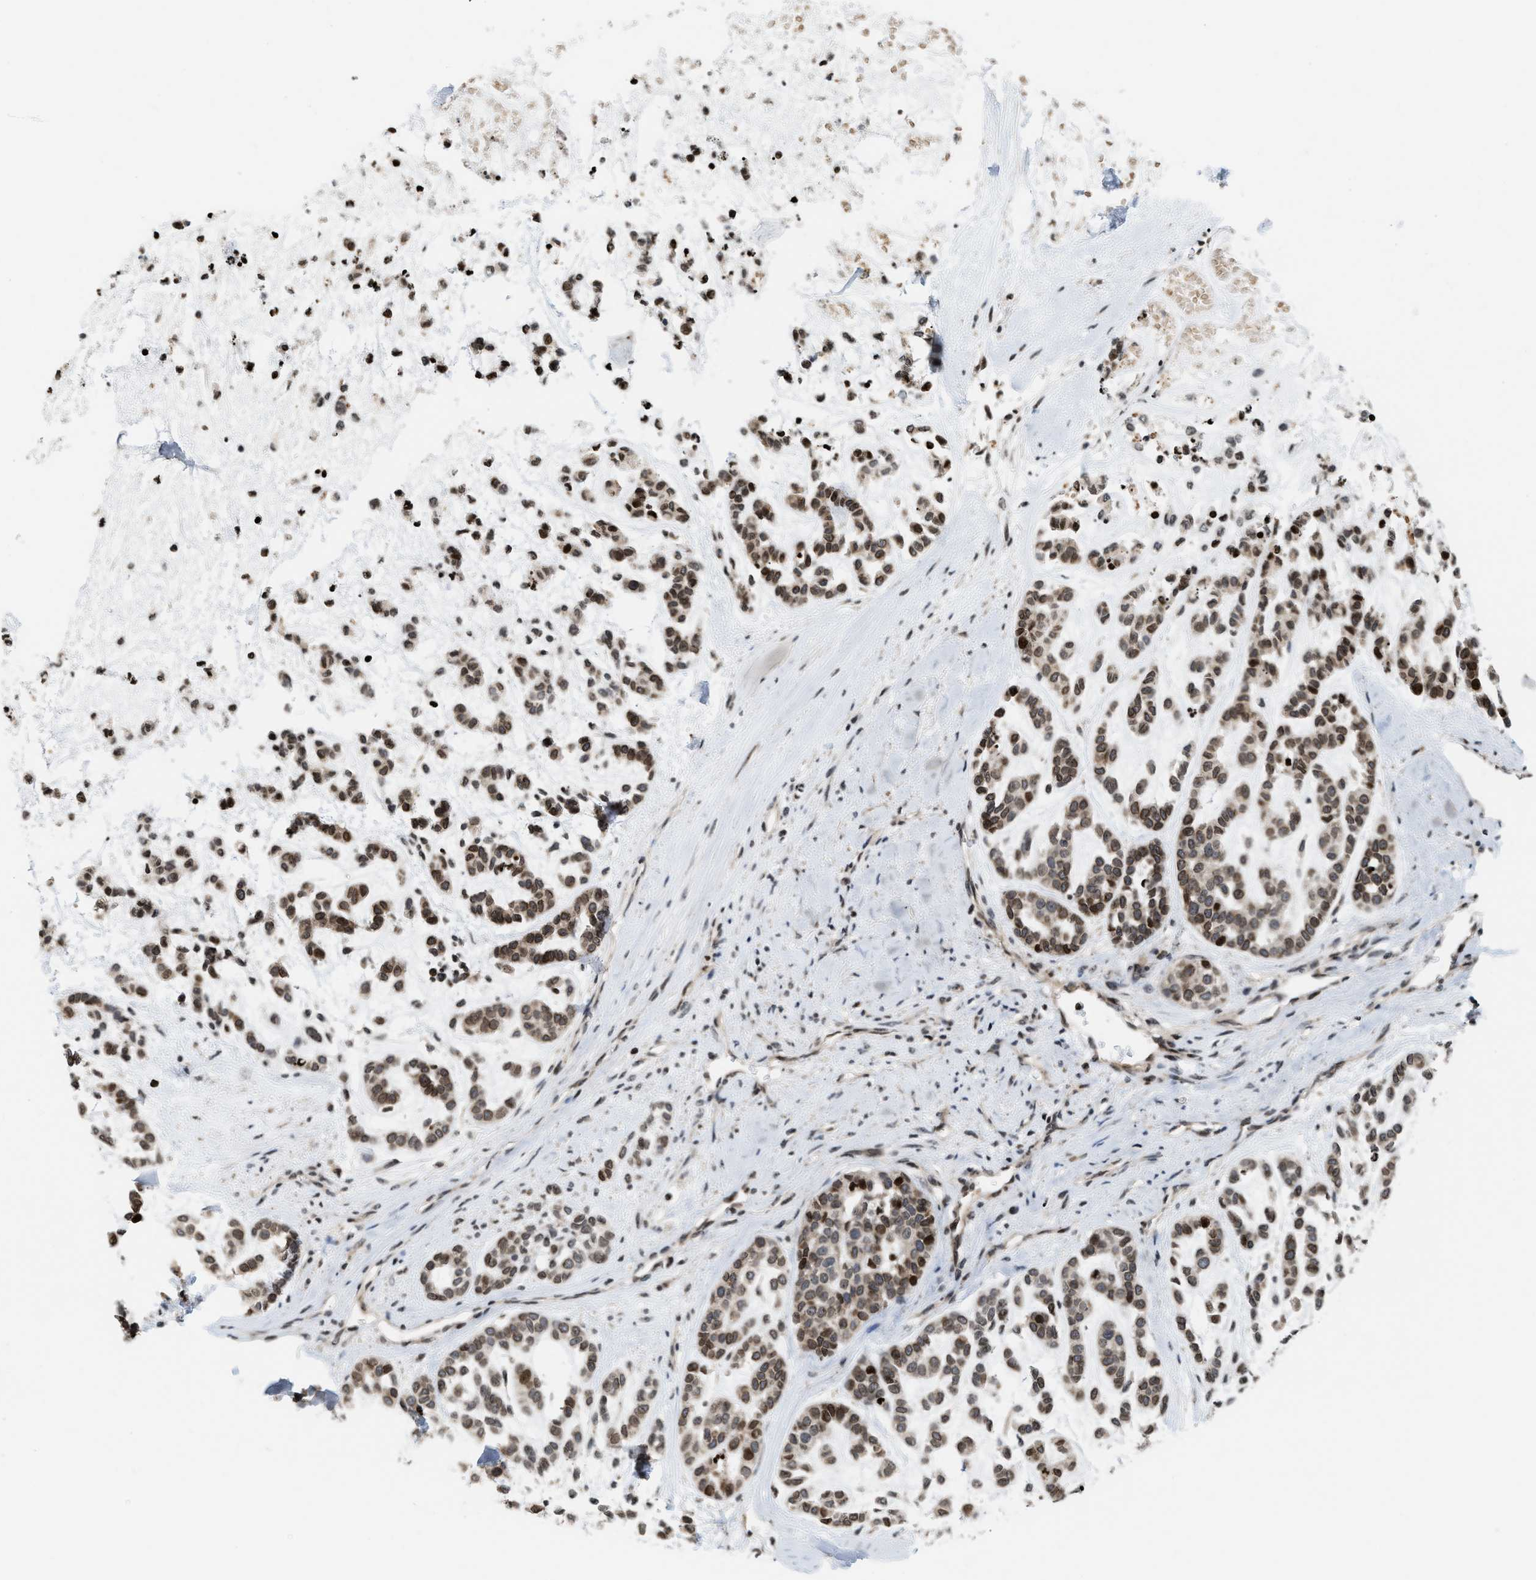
{"staining": {"intensity": "moderate", "quantity": ">75%", "location": "cytoplasmic/membranous"}, "tissue": "head and neck cancer", "cell_type": "Tumor cells", "image_type": "cancer", "snomed": [{"axis": "morphology", "description": "Adenocarcinoma, NOS"}, {"axis": "morphology", "description": "Adenoma, NOS"}, {"axis": "topography", "description": "Head-Neck"}], "caption": "Protein expression analysis of human head and neck cancer reveals moderate cytoplasmic/membranous positivity in about >75% of tumor cells. (DAB IHC with brightfield microscopy, high magnification).", "gene": "PDZD2", "patient": {"sex": "female", "age": 55}}